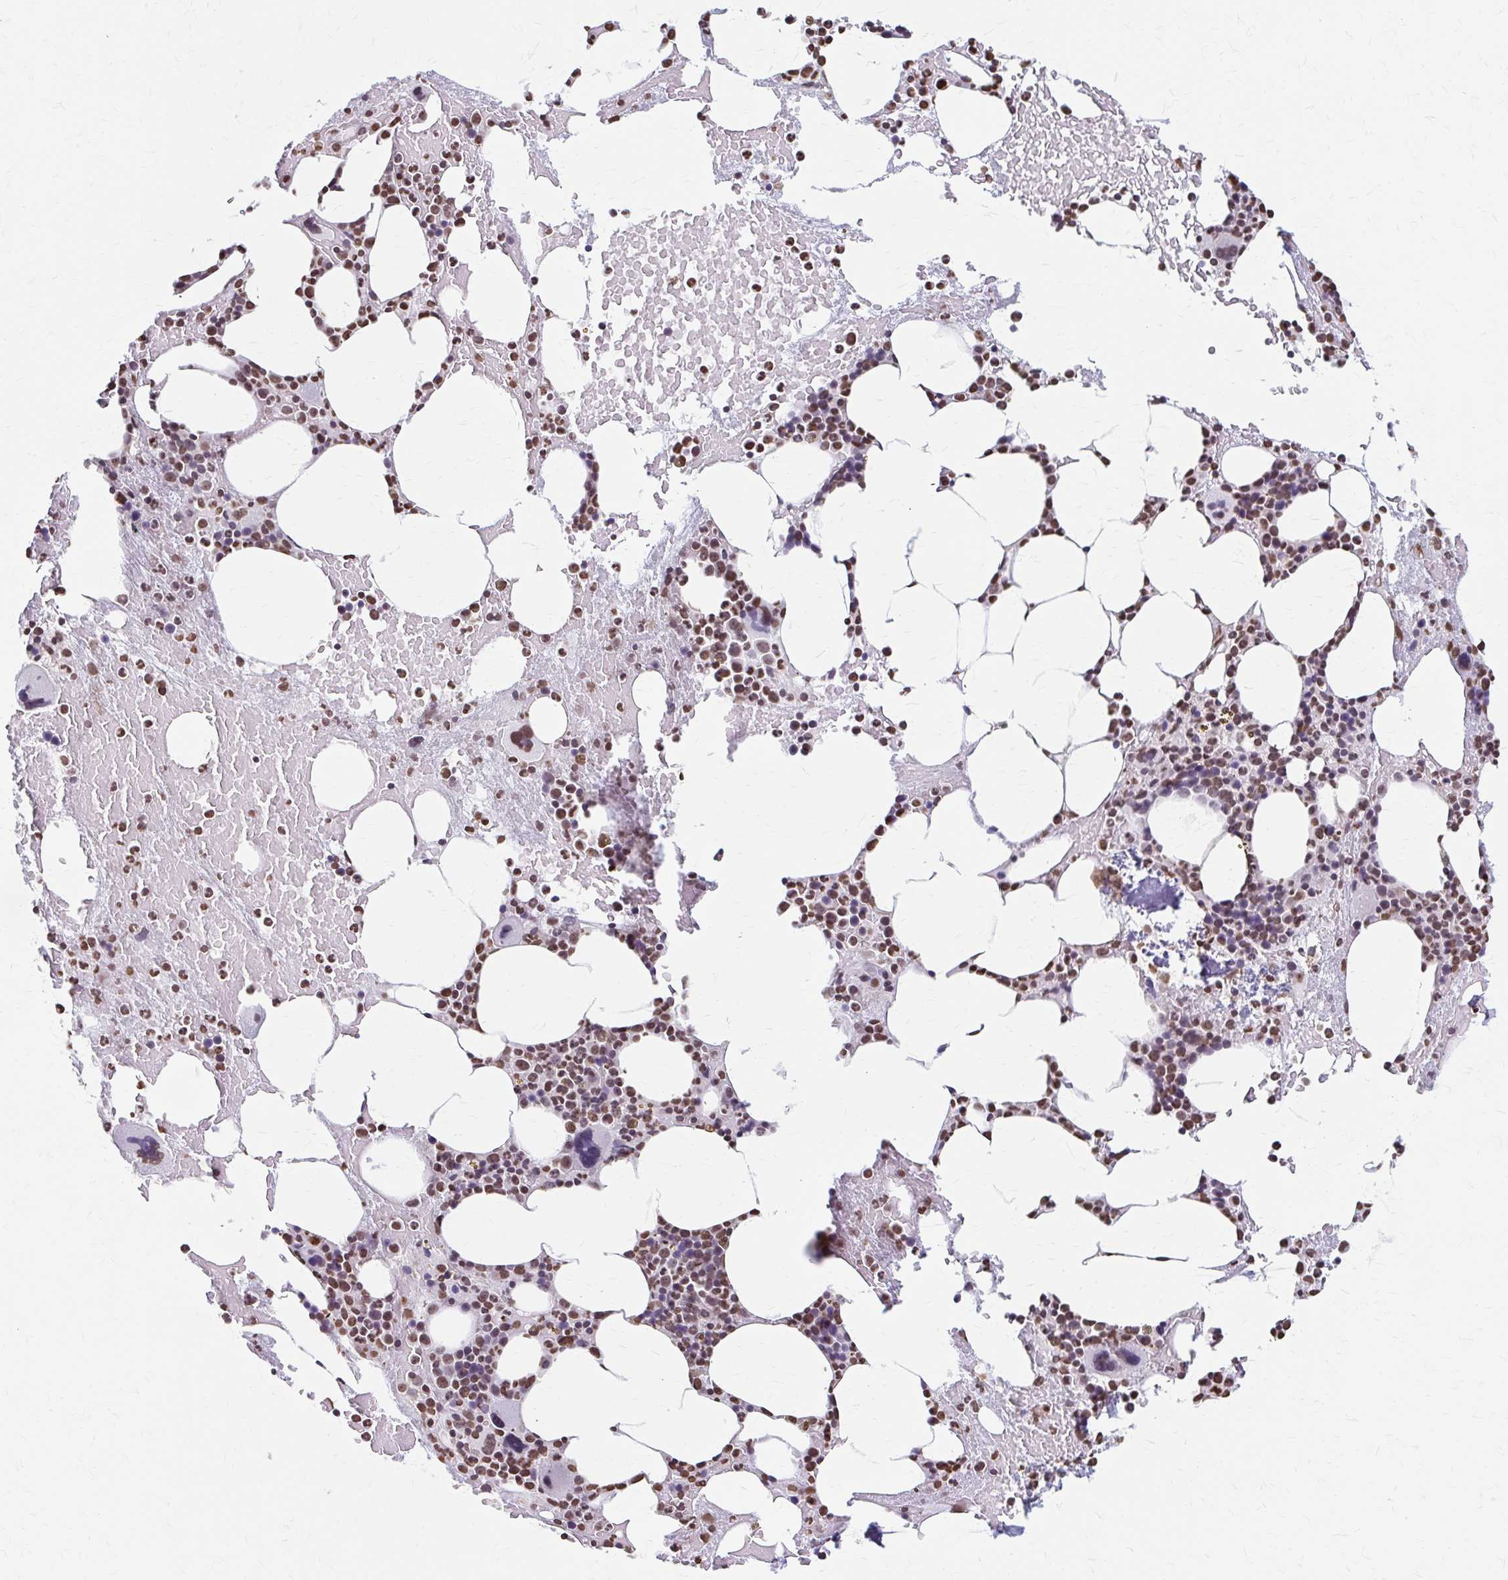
{"staining": {"intensity": "strong", "quantity": ">75%", "location": "nuclear"}, "tissue": "bone marrow", "cell_type": "Hematopoietic cells", "image_type": "normal", "snomed": [{"axis": "morphology", "description": "Normal tissue, NOS"}, {"axis": "topography", "description": "Bone marrow"}], "caption": "An immunohistochemistry (IHC) micrograph of benign tissue is shown. Protein staining in brown shows strong nuclear positivity in bone marrow within hematopoietic cells.", "gene": "ORC3", "patient": {"sex": "female", "age": 62}}